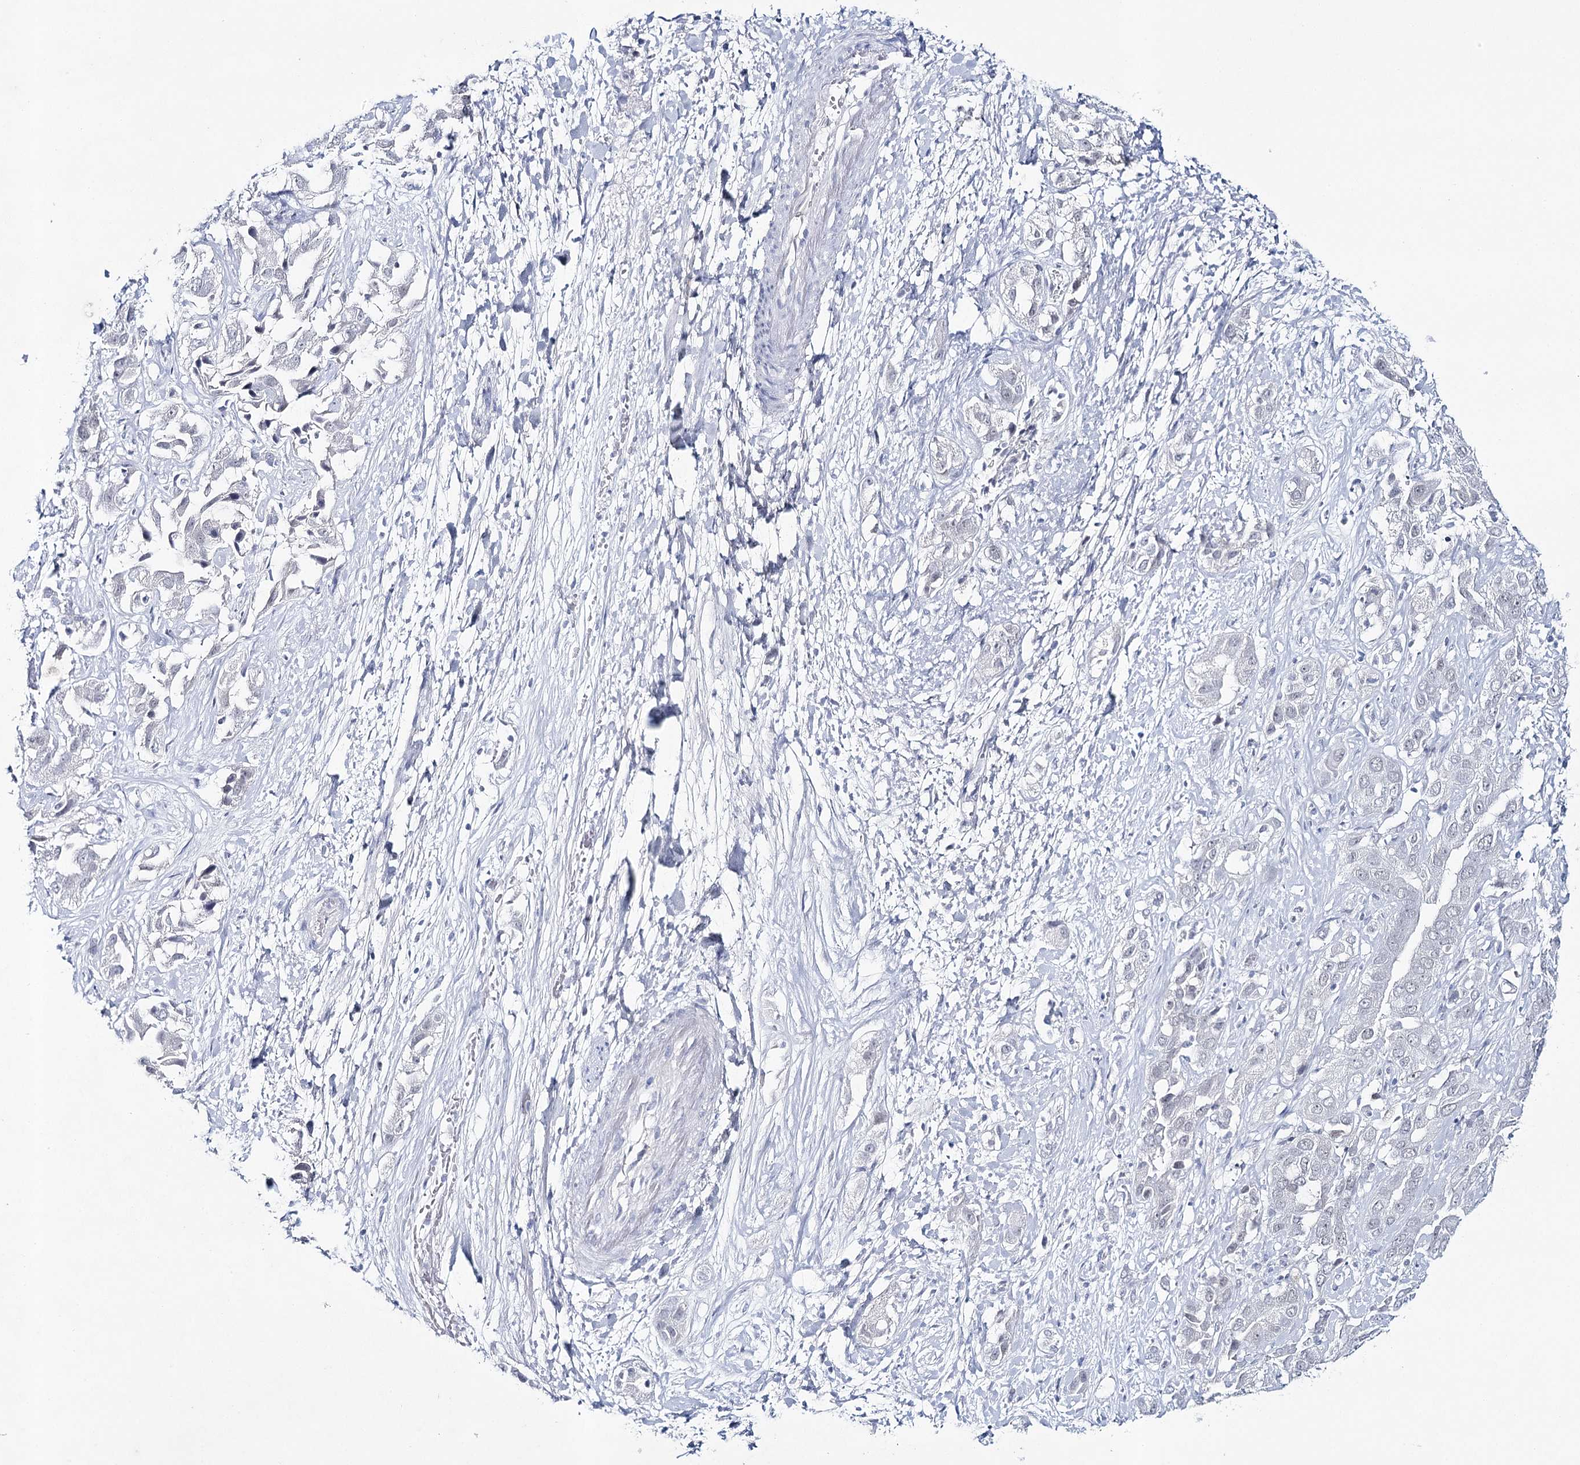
{"staining": {"intensity": "negative", "quantity": "none", "location": "none"}, "tissue": "liver cancer", "cell_type": "Tumor cells", "image_type": "cancer", "snomed": [{"axis": "morphology", "description": "Cholangiocarcinoma"}, {"axis": "topography", "description": "Liver"}], "caption": "The immunohistochemistry micrograph has no significant positivity in tumor cells of liver cholangiocarcinoma tissue. (Brightfield microscopy of DAB immunohistochemistry at high magnification).", "gene": "ZC3H8", "patient": {"sex": "female", "age": 52}}